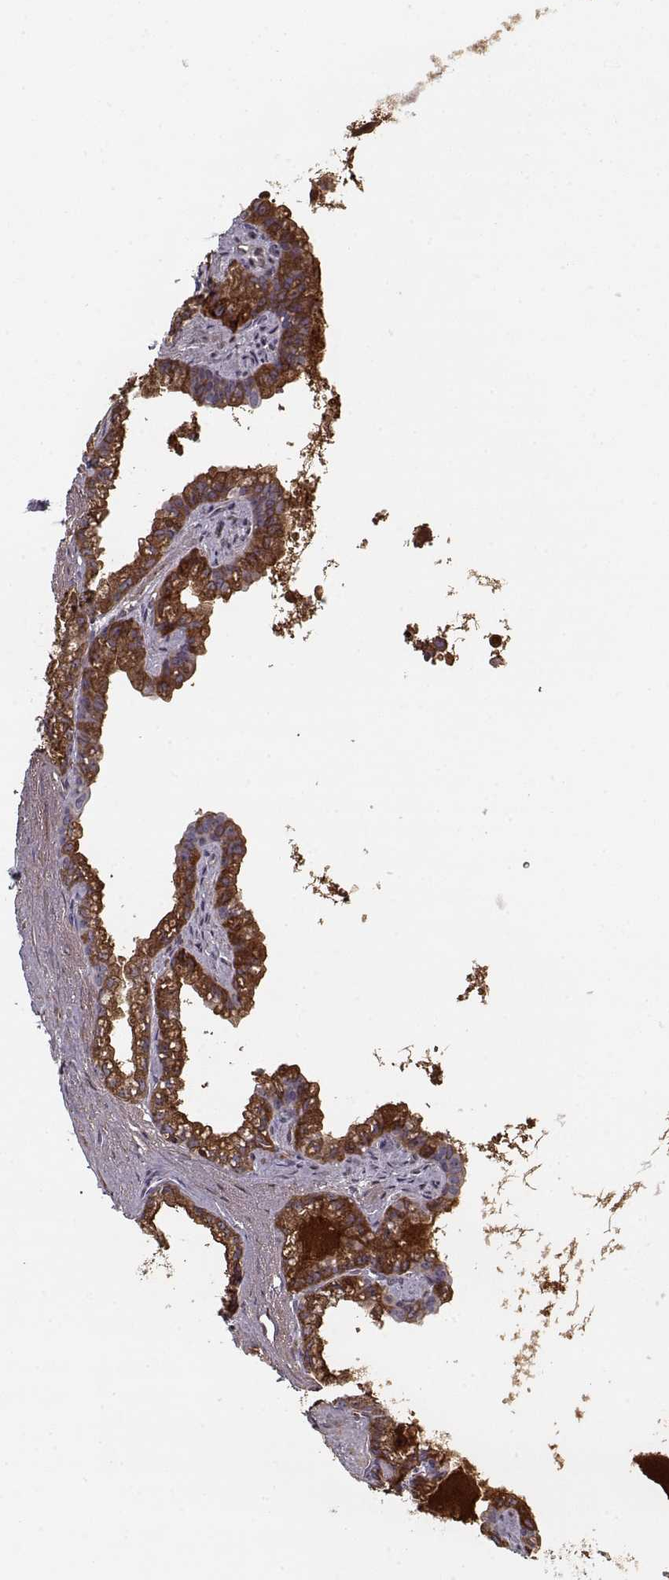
{"staining": {"intensity": "moderate", "quantity": "25%-75%", "location": "cytoplasmic/membranous"}, "tissue": "seminal vesicle", "cell_type": "Glandular cells", "image_type": "normal", "snomed": [{"axis": "morphology", "description": "Normal tissue, NOS"}, {"axis": "morphology", "description": "Urothelial carcinoma, NOS"}, {"axis": "topography", "description": "Urinary bladder"}, {"axis": "topography", "description": "Seminal veicle"}], "caption": "A medium amount of moderate cytoplasmic/membranous expression is present in approximately 25%-75% of glandular cells in benign seminal vesicle. (DAB (3,3'-diaminobenzidine) IHC with brightfield microscopy, high magnification).", "gene": "AFM", "patient": {"sex": "male", "age": 76}}